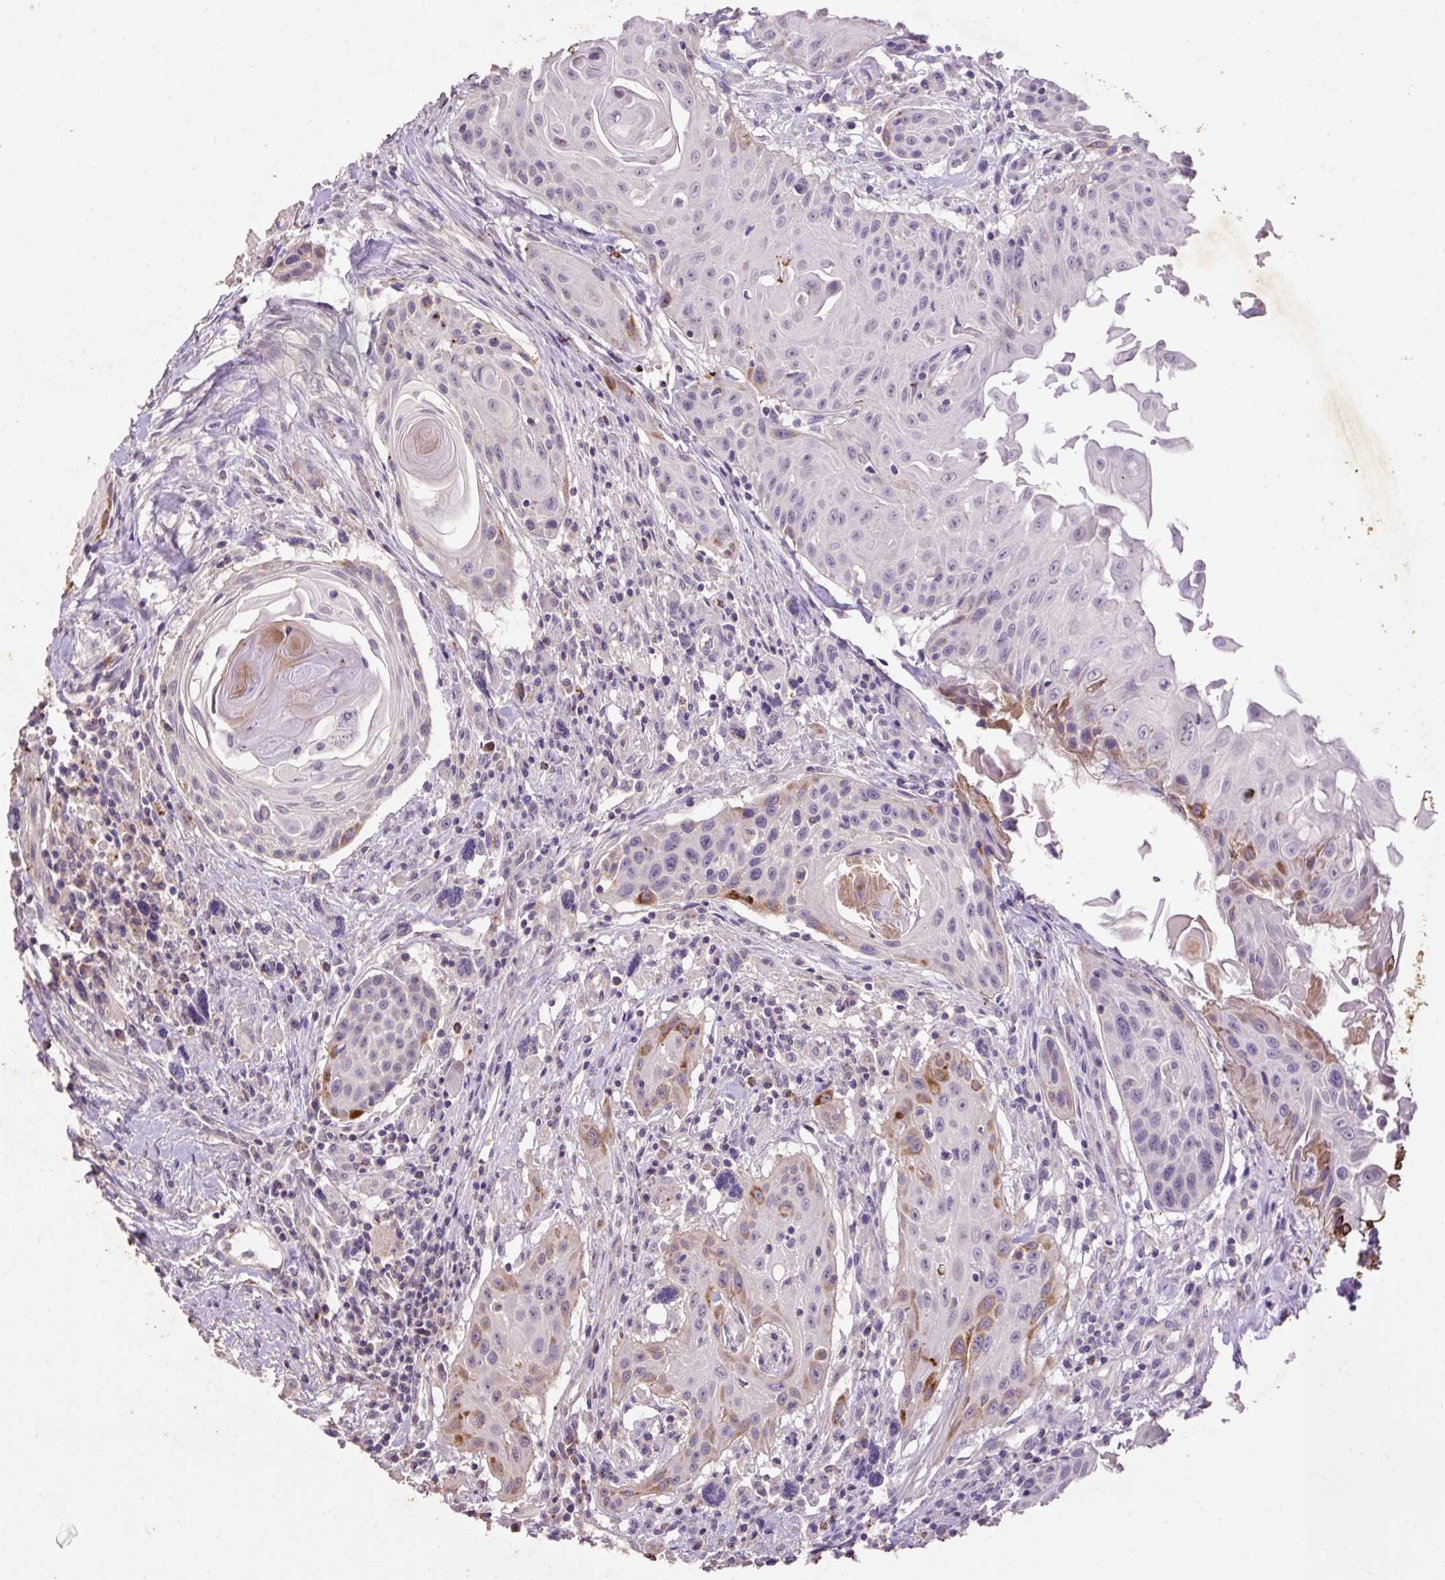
{"staining": {"intensity": "moderate", "quantity": "<25%", "location": "cytoplasmic/membranous"}, "tissue": "head and neck cancer", "cell_type": "Tumor cells", "image_type": "cancer", "snomed": [{"axis": "morphology", "description": "Squamous cell carcinoma, NOS"}, {"axis": "topography", "description": "Lymph node"}, {"axis": "topography", "description": "Salivary gland"}, {"axis": "topography", "description": "Head-Neck"}], "caption": "Squamous cell carcinoma (head and neck) stained with a protein marker exhibits moderate staining in tumor cells.", "gene": "LRTM2", "patient": {"sex": "female", "age": 74}}